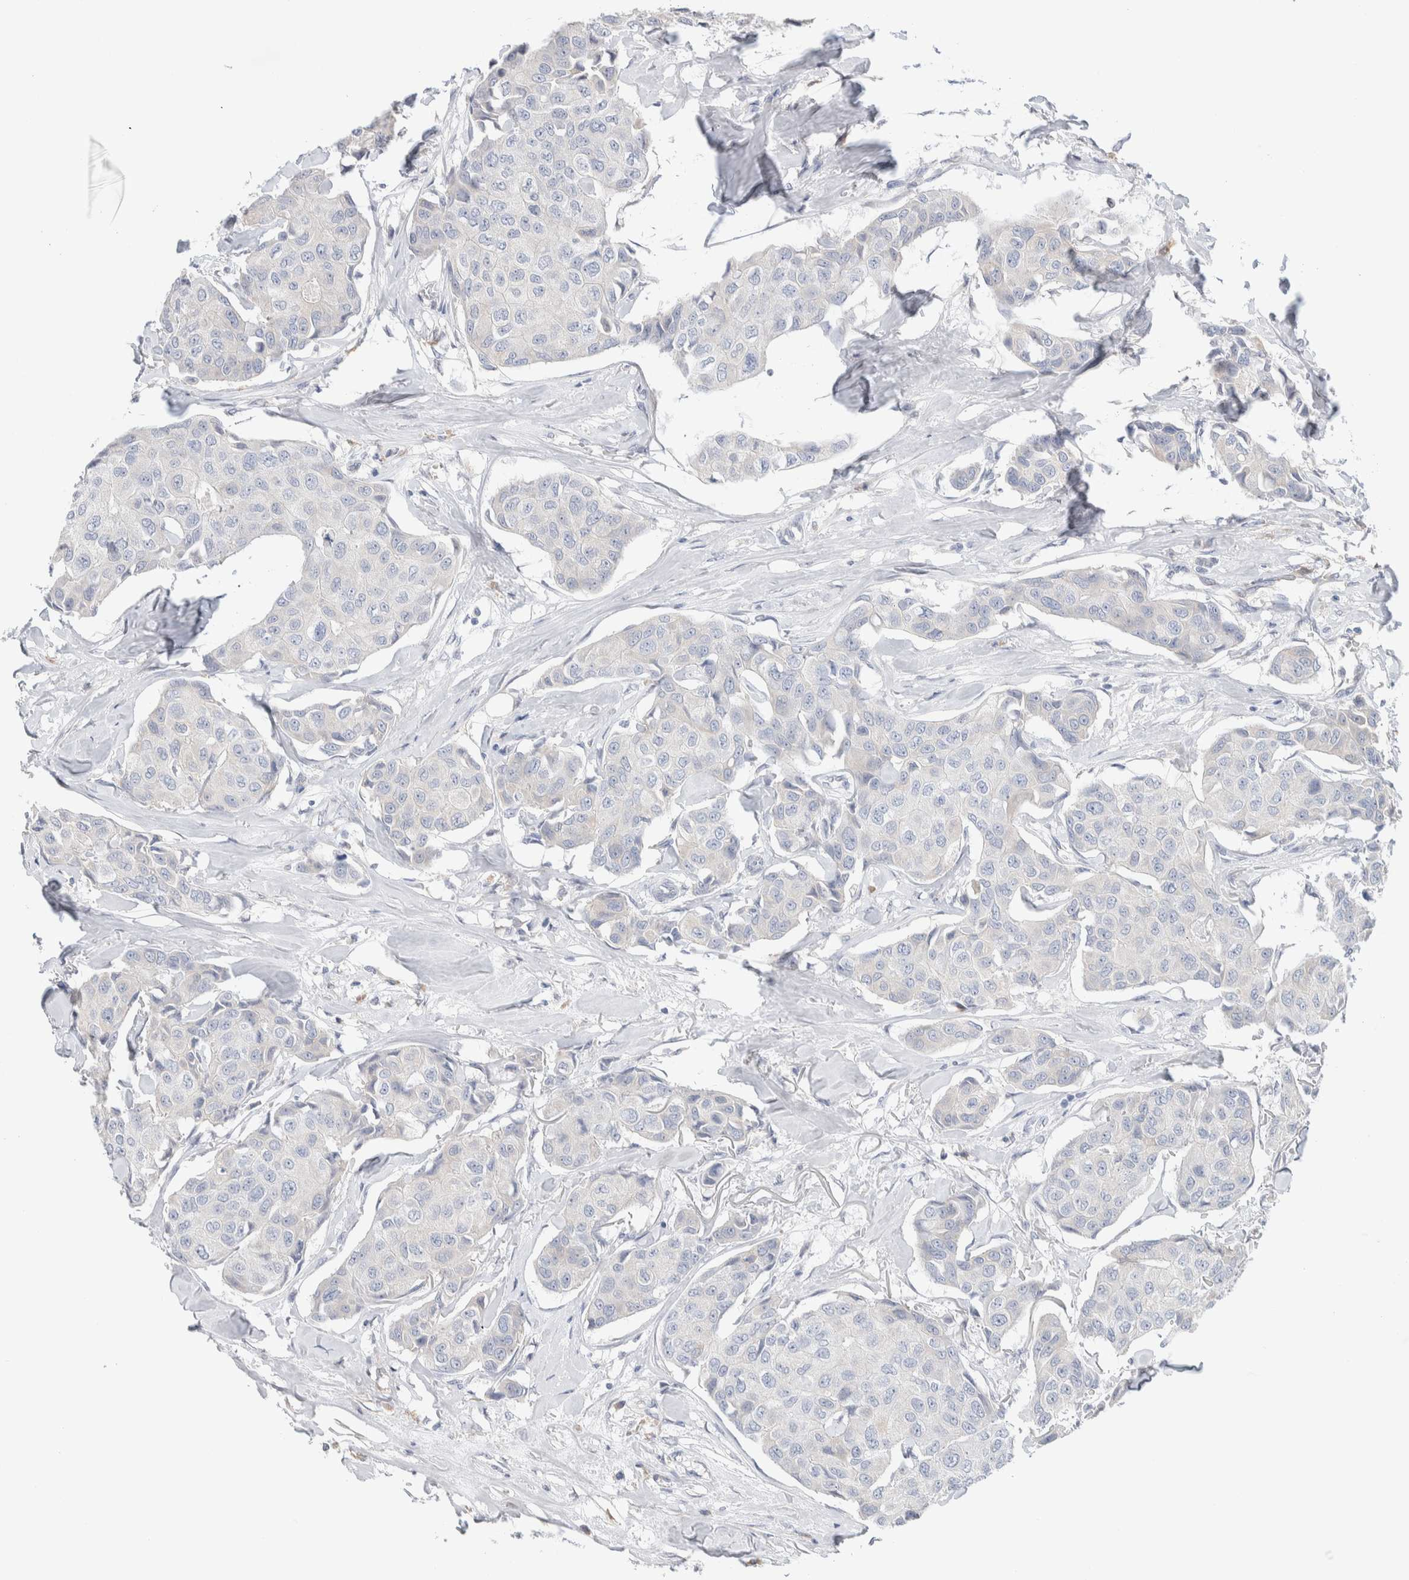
{"staining": {"intensity": "negative", "quantity": "none", "location": "none"}, "tissue": "breast cancer", "cell_type": "Tumor cells", "image_type": "cancer", "snomed": [{"axis": "morphology", "description": "Duct carcinoma"}, {"axis": "topography", "description": "Breast"}], "caption": "A micrograph of human breast cancer is negative for staining in tumor cells.", "gene": "RUSF1", "patient": {"sex": "female", "age": 80}}